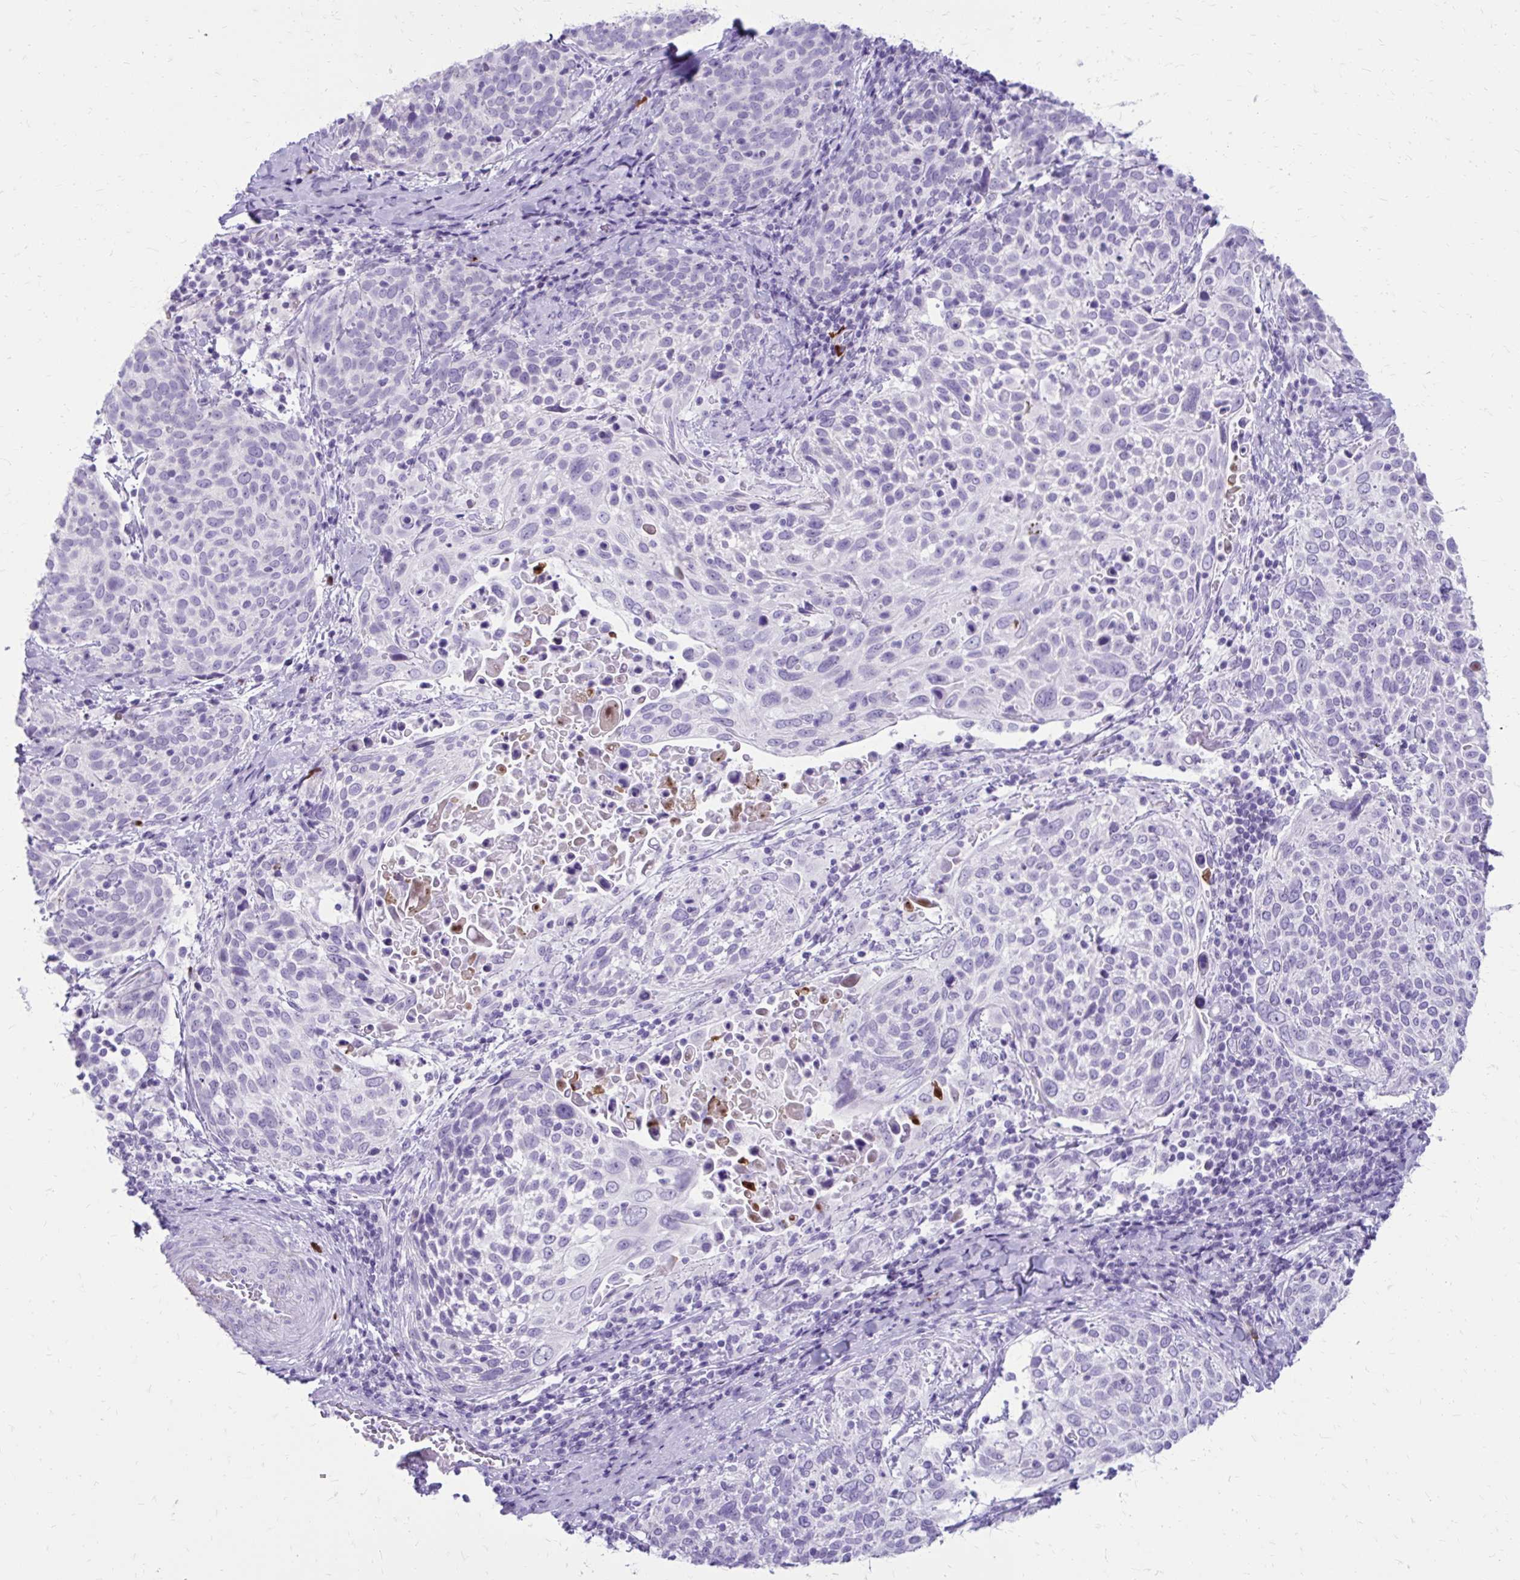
{"staining": {"intensity": "negative", "quantity": "none", "location": "none"}, "tissue": "cervical cancer", "cell_type": "Tumor cells", "image_type": "cancer", "snomed": [{"axis": "morphology", "description": "Squamous cell carcinoma, NOS"}, {"axis": "topography", "description": "Cervix"}], "caption": "A high-resolution photomicrograph shows immunohistochemistry (IHC) staining of cervical cancer (squamous cell carcinoma), which shows no significant expression in tumor cells.", "gene": "SATL1", "patient": {"sex": "female", "age": 61}}